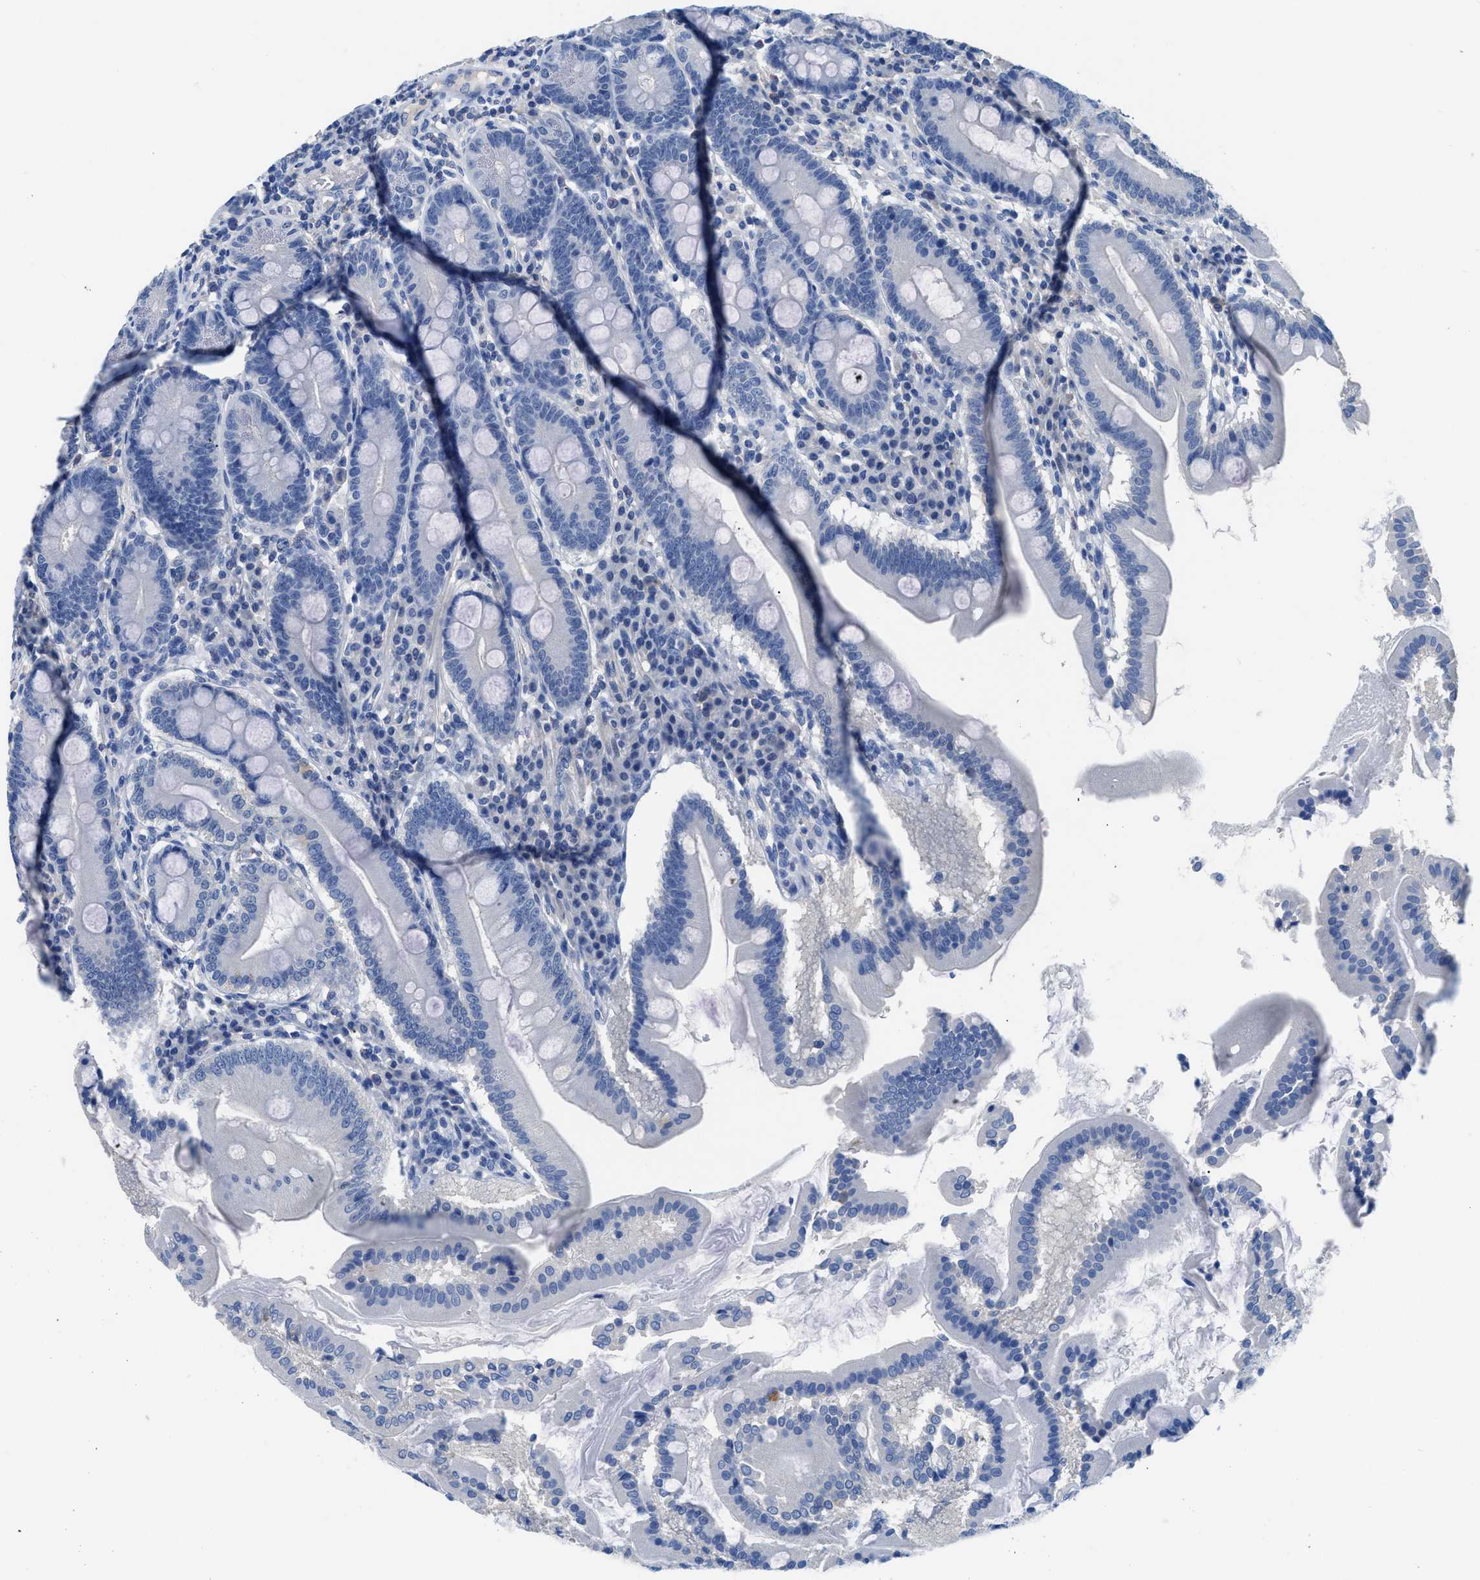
{"staining": {"intensity": "negative", "quantity": "none", "location": "none"}, "tissue": "duodenum", "cell_type": "Glandular cells", "image_type": "normal", "snomed": [{"axis": "morphology", "description": "Normal tissue, NOS"}, {"axis": "topography", "description": "Duodenum"}], "caption": "Immunohistochemistry of benign human duodenum displays no expression in glandular cells. (DAB IHC visualized using brightfield microscopy, high magnification).", "gene": "SLC10A6", "patient": {"sex": "male", "age": 50}}